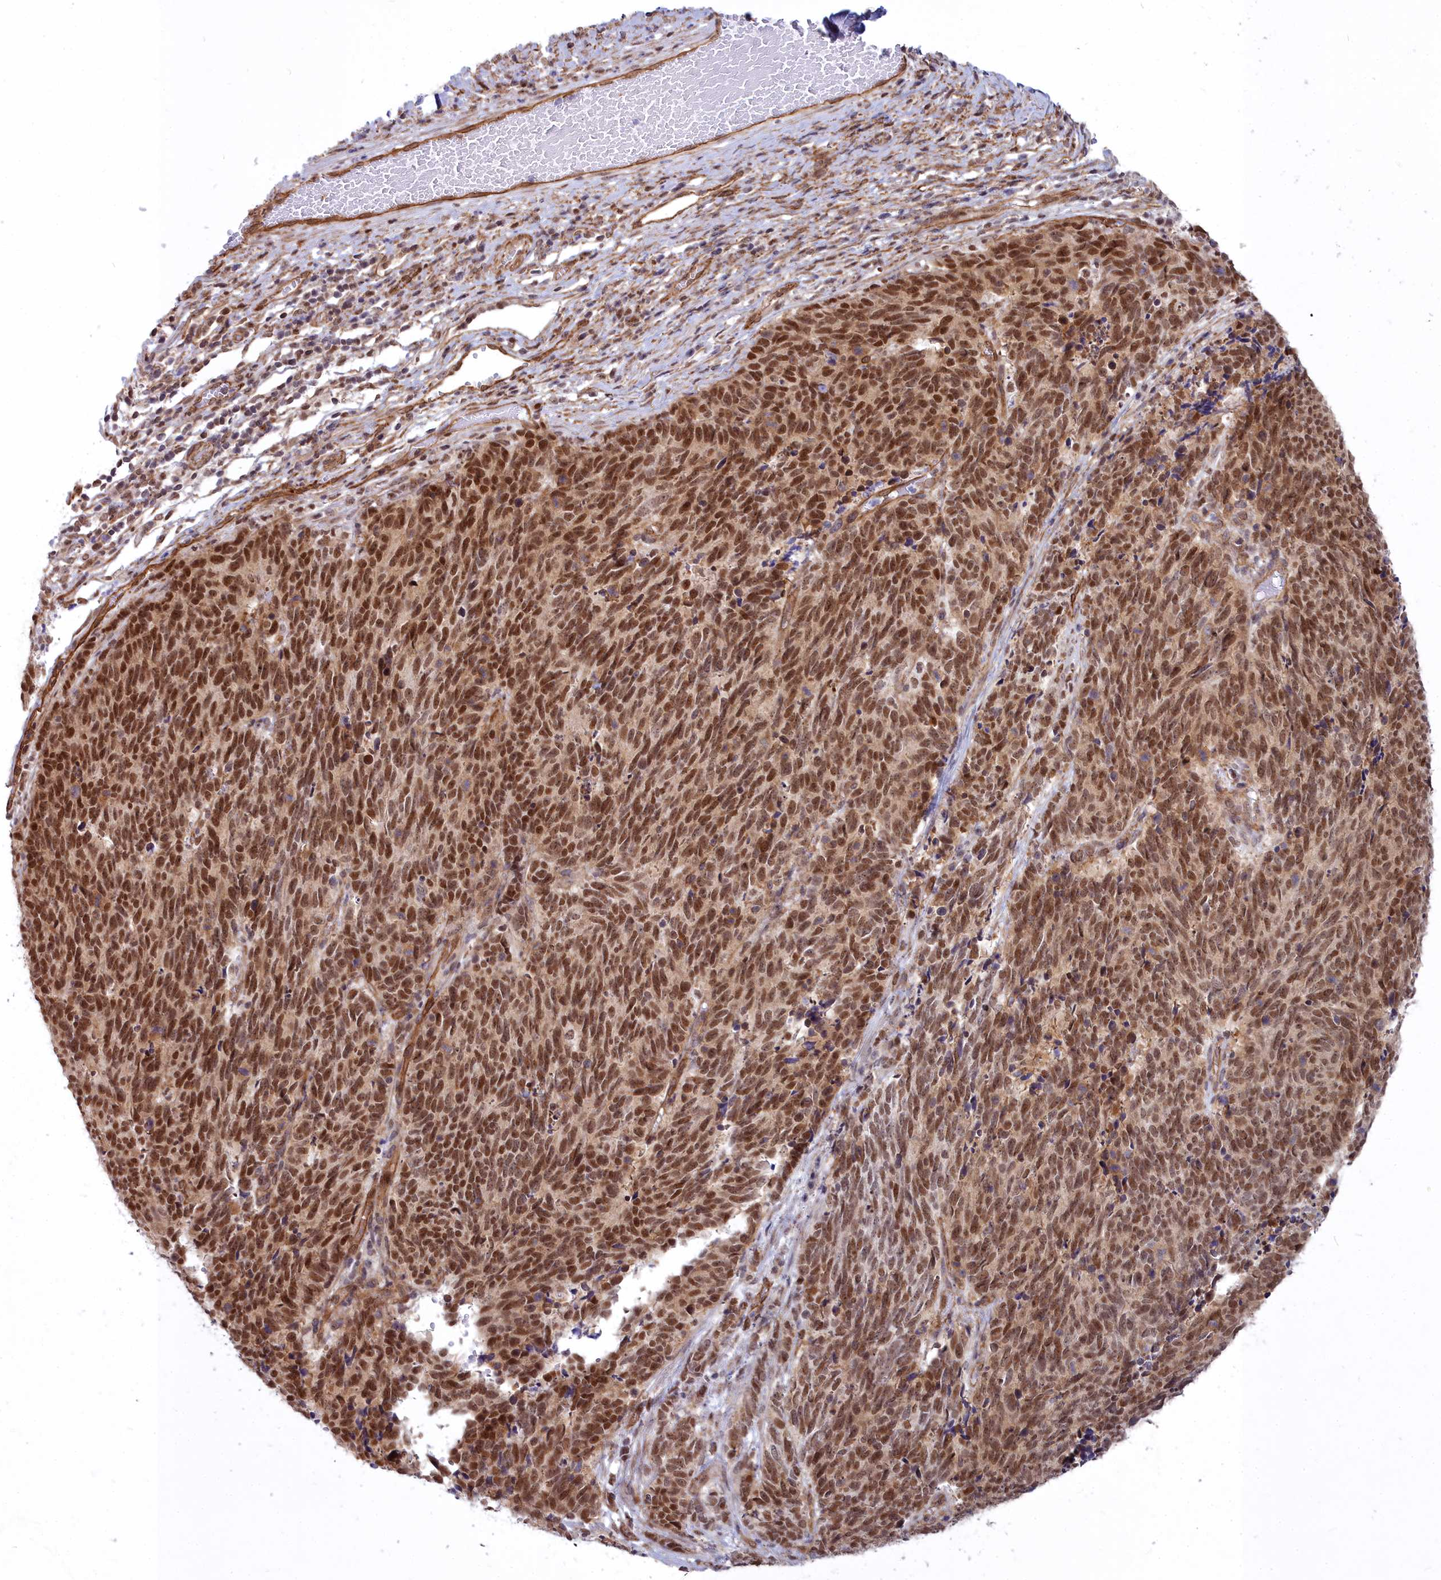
{"staining": {"intensity": "moderate", "quantity": ">75%", "location": "nuclear"}, "tissue": "cervical cancer", "cell_type": "Tumor cells", "image_type": "cancer", "snomed": [{"axis": "morphology", "description": "Squamous cell carcinoma, NOS"}, {"axis": "topography", "description": "Cervix"}], "caption": "Cervical squamous cell carcinoma stained with immunohistochemistry displays moderate nuclear staining in about >75% of tumor cells. (DAB IHC with brightfield microscopy, high magnification).", "gene": "YJU2", "patient": {"sex": "female", "age": 29}}